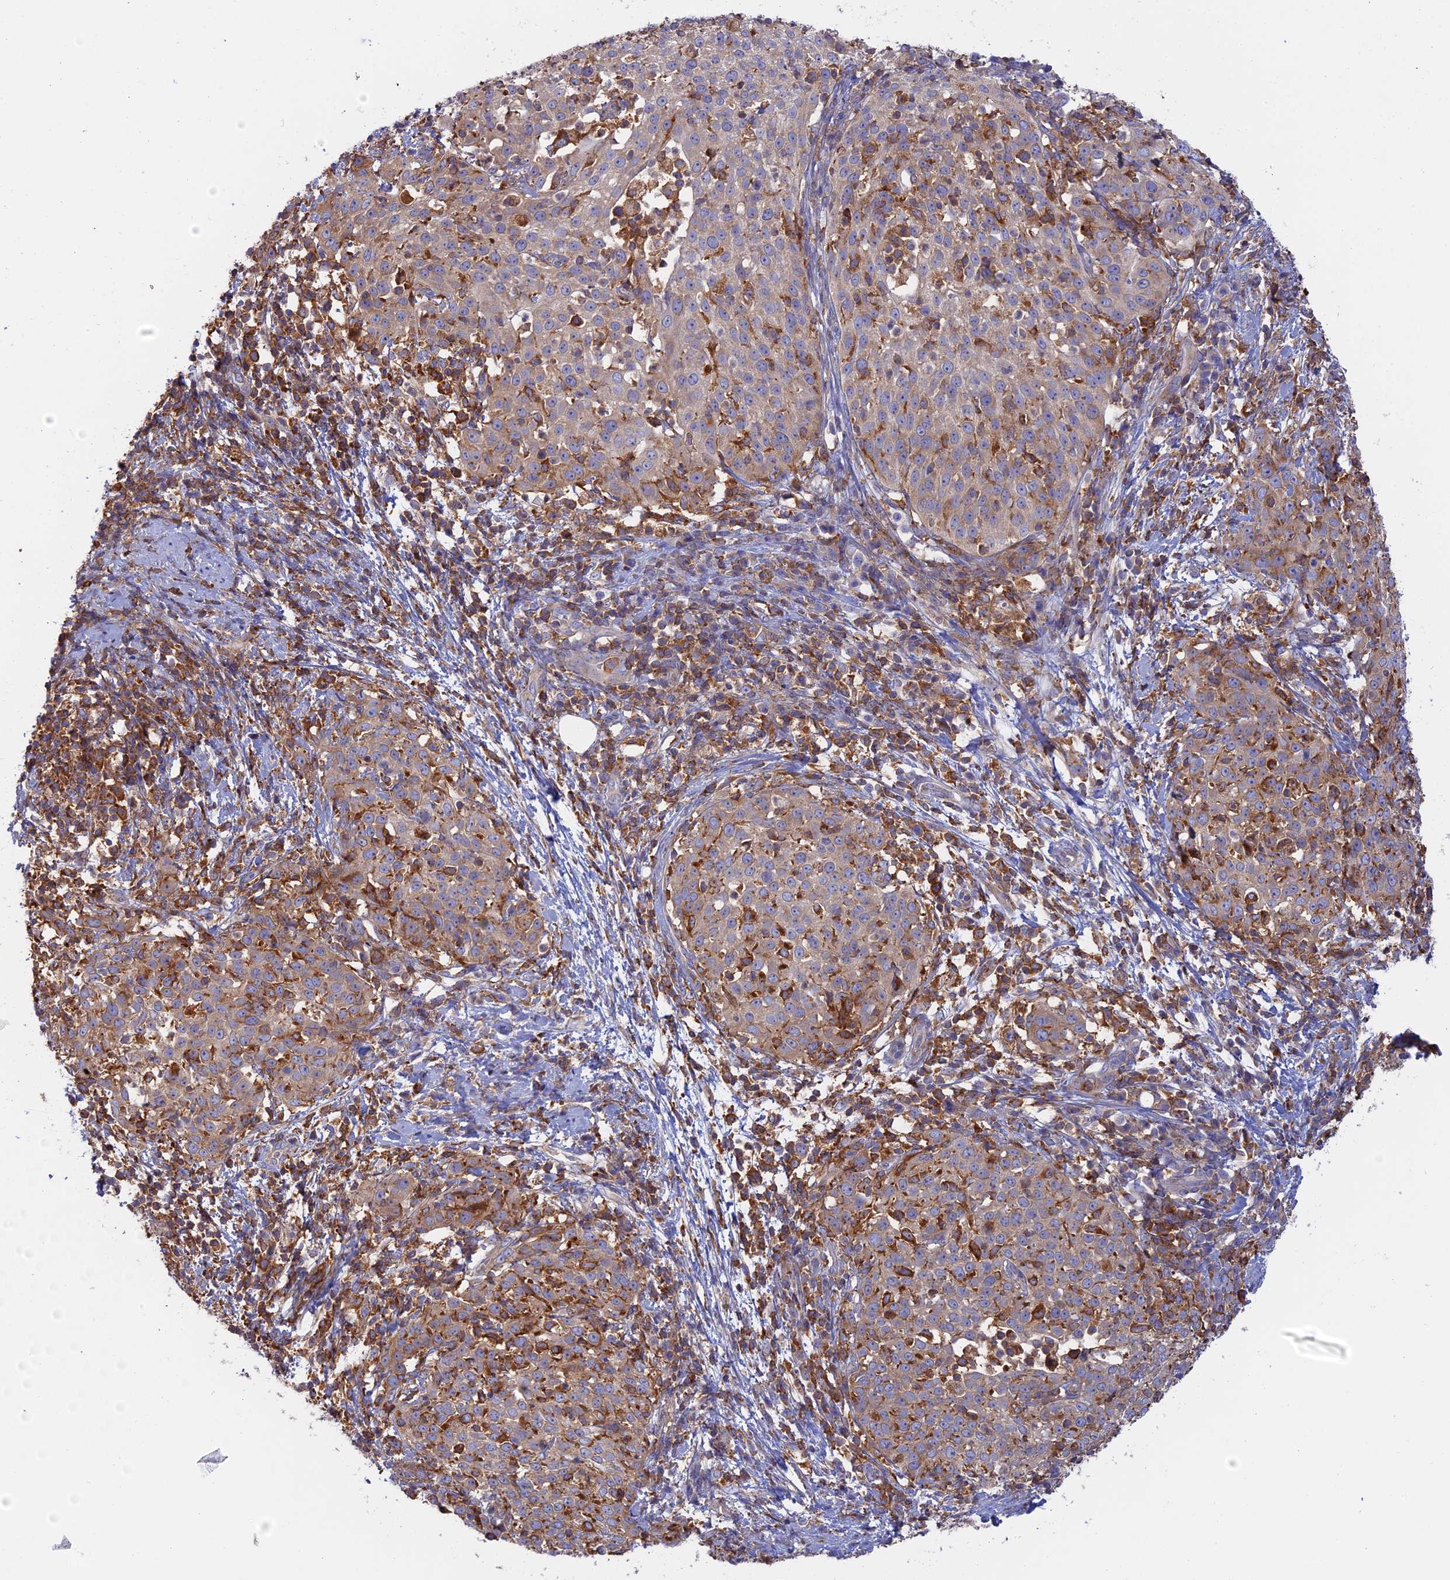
{"staining": {"intensity": "weak", "quantity": "25%-75%", "location": "cytoplasmic/membranous"}, "tissue": "cervical cancer", "cell_type": "Tumor cells", "image_type": "cancer", "snomed": [{"axis": "morphology", "description": "Squamous cell carcinoma, NOS"}, {"axis": "topography", "description": "Cervix"}], "caption": "Cervical cancer (squamous cell carcinoma) stained with IHC displays weak cytoplasmic/membranous positivity in about 25%-75% of tumor cells.", "gene": "GMIP", "patient": {"sex": "female", "age": 57}}